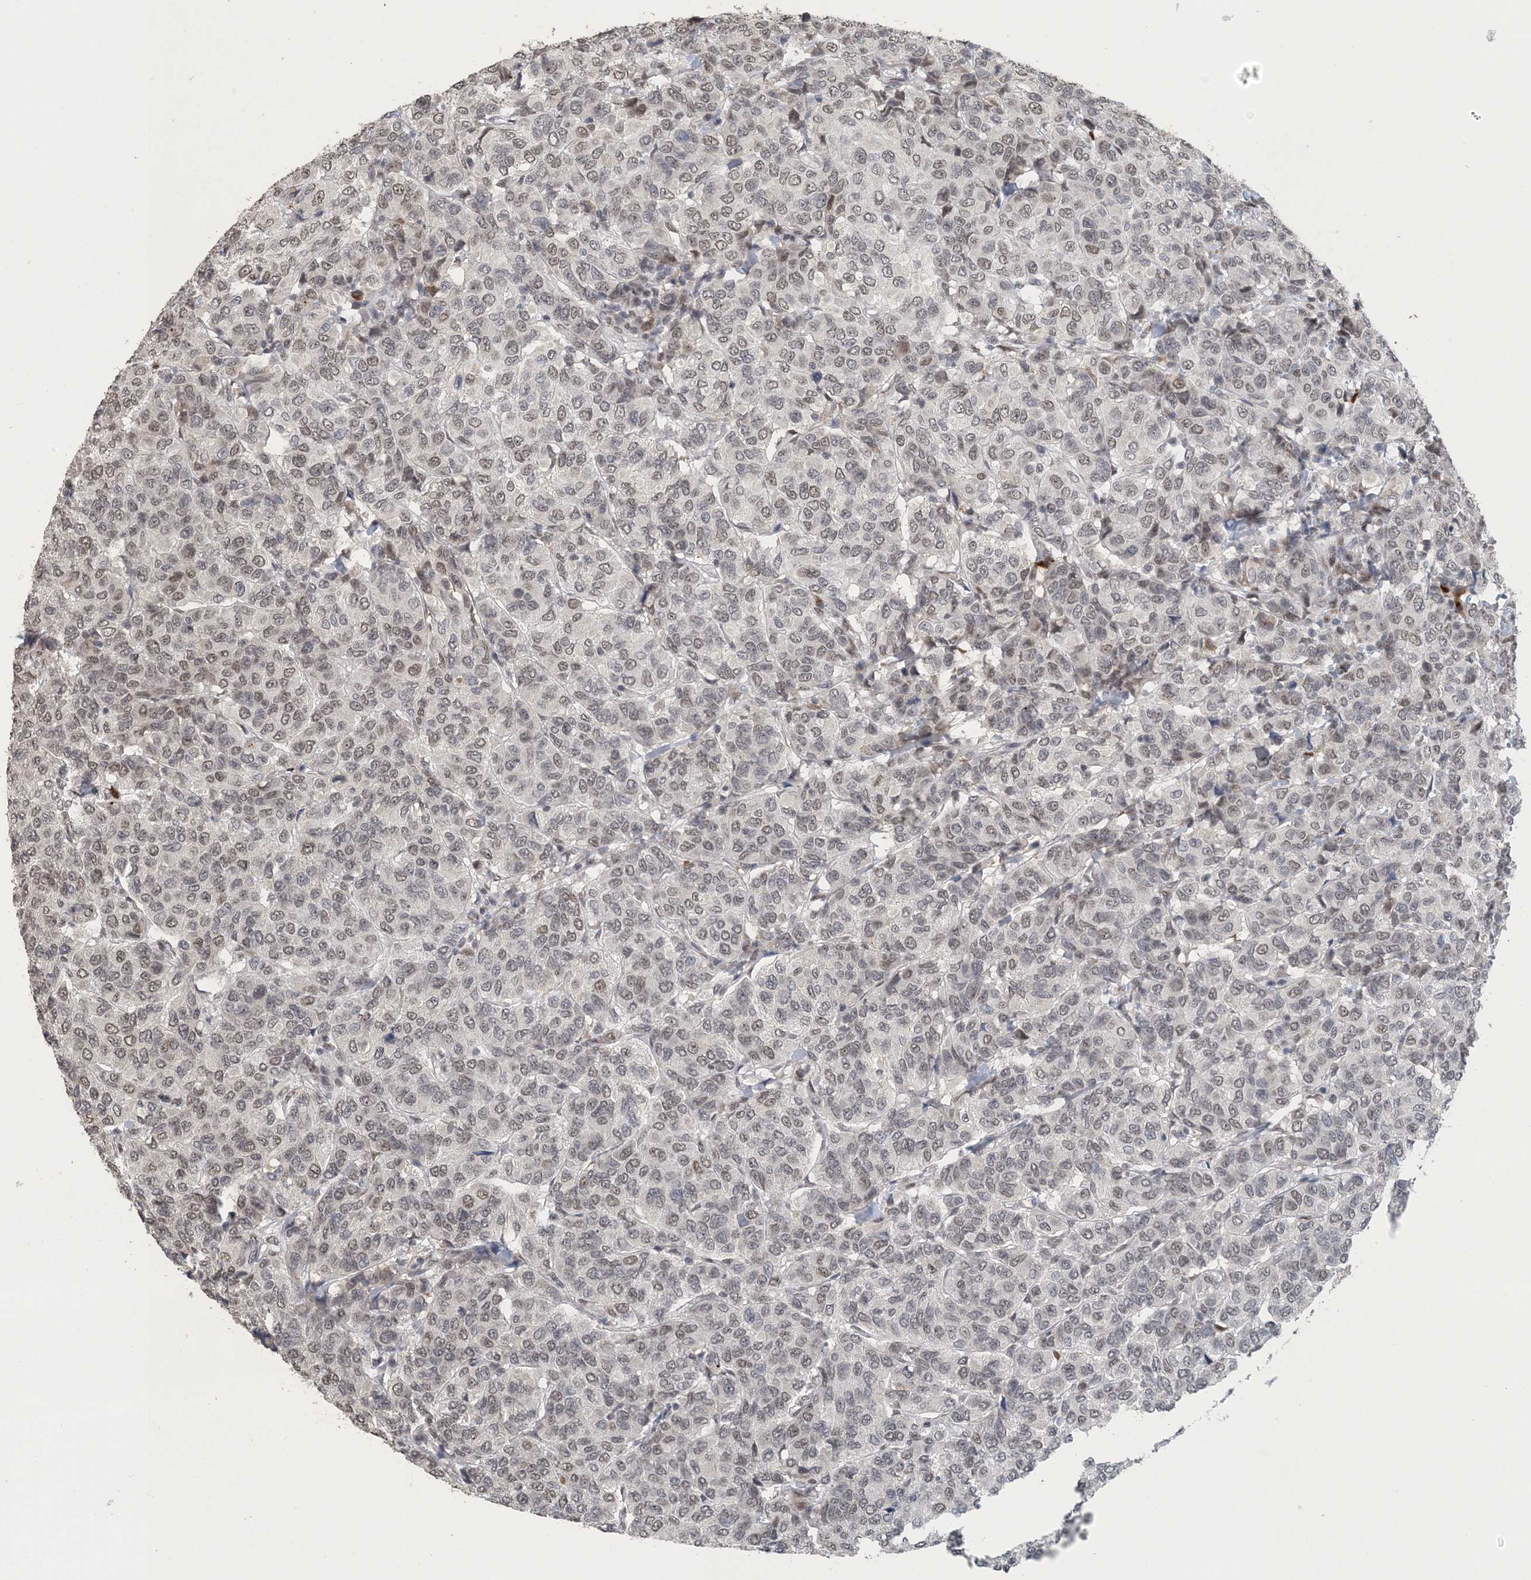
{"staining": {"intensity": "weak", "quantity": "25%-75%", "location": "nuclear"}, "tissue": "breast cancer", "cell_type": "Tumor cells", "image_type": "cancer", "snomed": [{"axis": "morphology", "description": "Duct carcinoma"}, {"axis": "topography", "description": "Breast"}], "caption": "This is a photomicrograph of immunohistochemistry (IHC) staining of breast cancer (invasive ductal carcinoma), which shows weak expression in the nuclear of tumor cells.", "gene": "MBD2", "patient": {"sex": "female", "age": 55}}